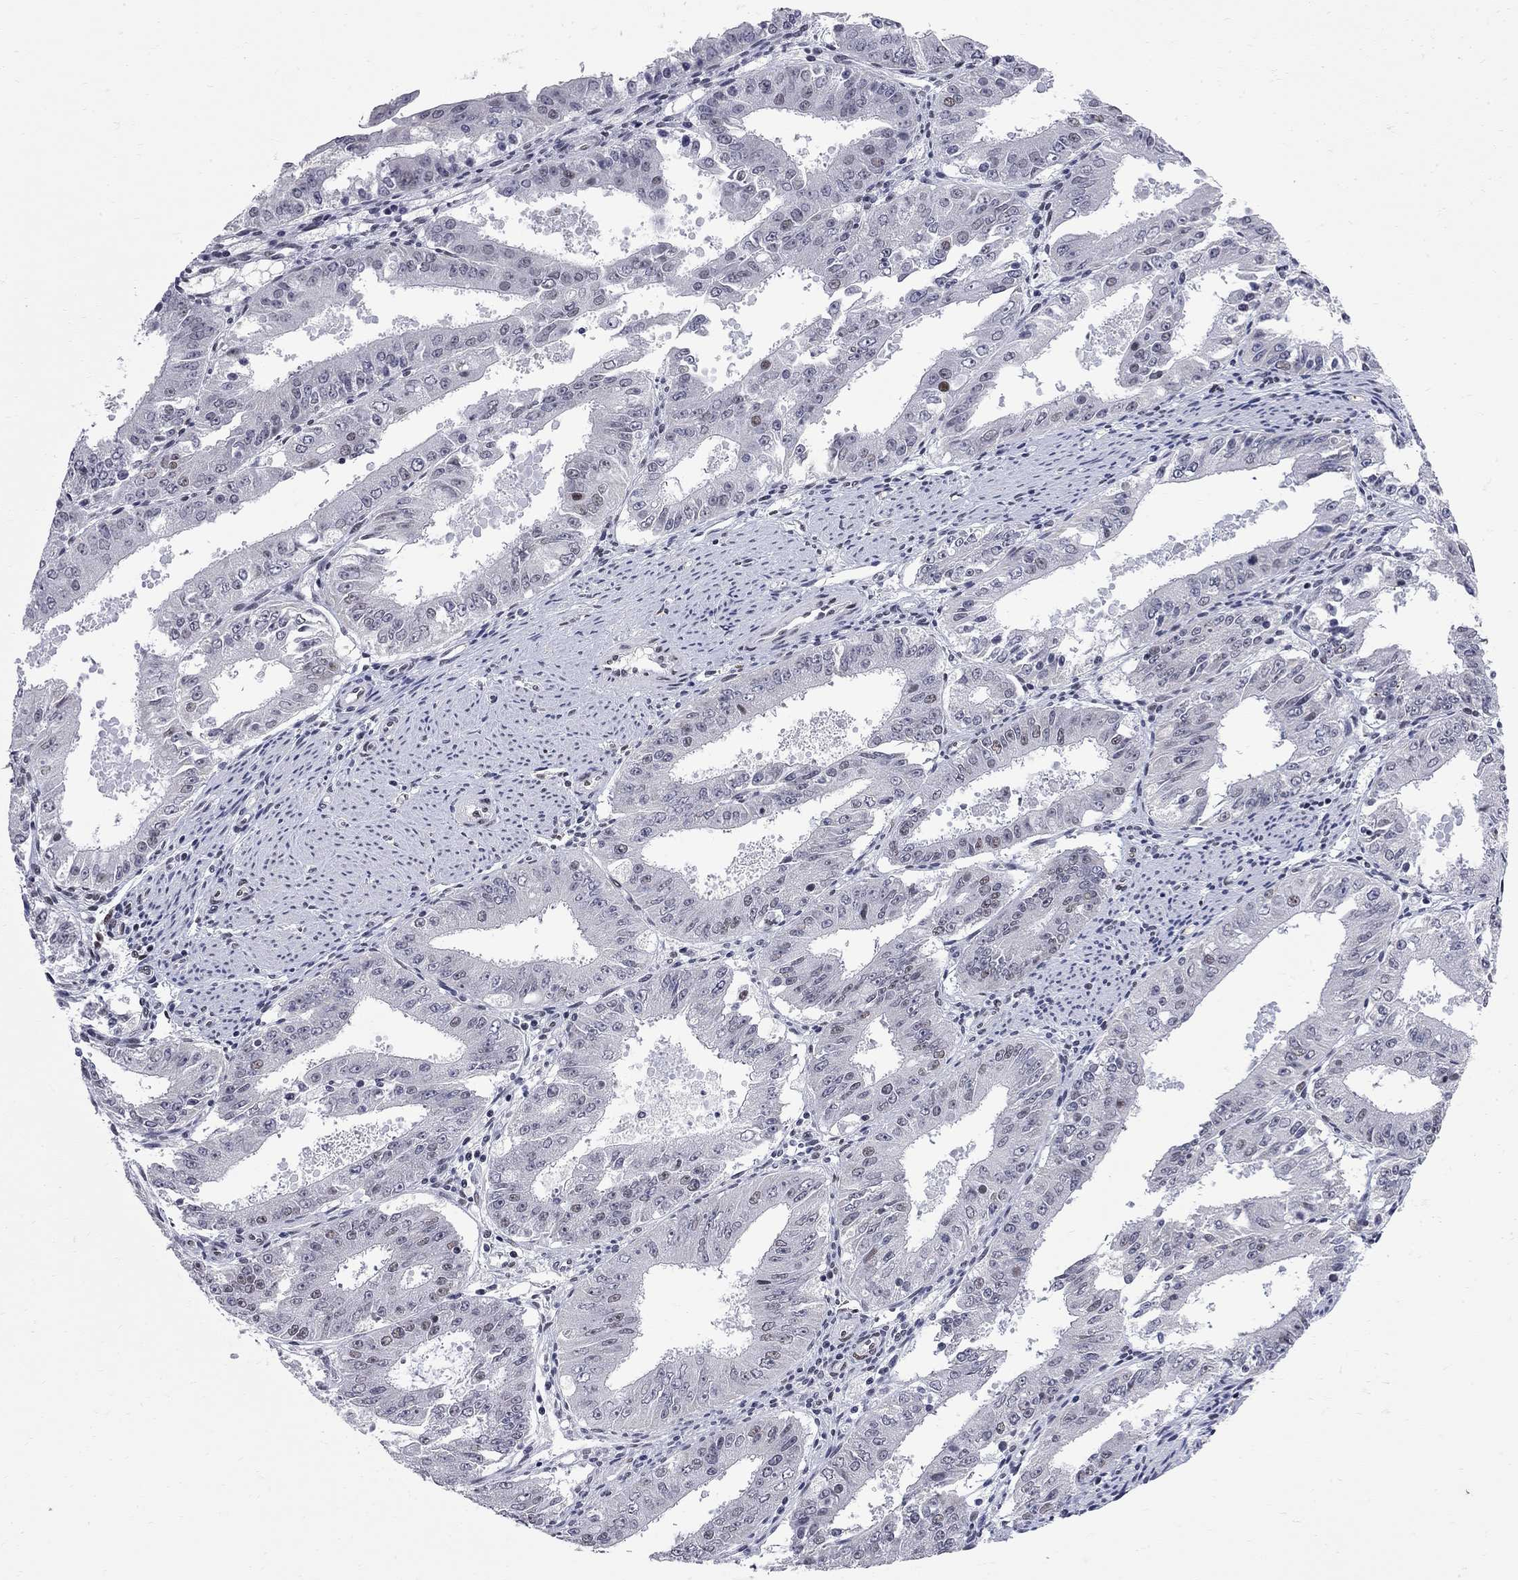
{"staining": {"intensity": "weak", "quantity": "25%-75%", "location": "nuclear"}, "tissue": "ovarian cancer", "cell_type": "Tumor cells", "image_type": "cancer", "snomed": [{"axis": "morphology", "description": "Carcinoma, endometroid"}, {"axis": "topography", "description": "Ovary"}], "caption": "Protein expression analysis of human endometroid carcinoma (ovarian) reveals weak nuclear staining in about 25%-75% of tumor cells. (brown staining indicates protein expression, while blue staining denotes nuclei).", "gene": "ZBTB47", "patient": {"sex": "female", "age": 42}}